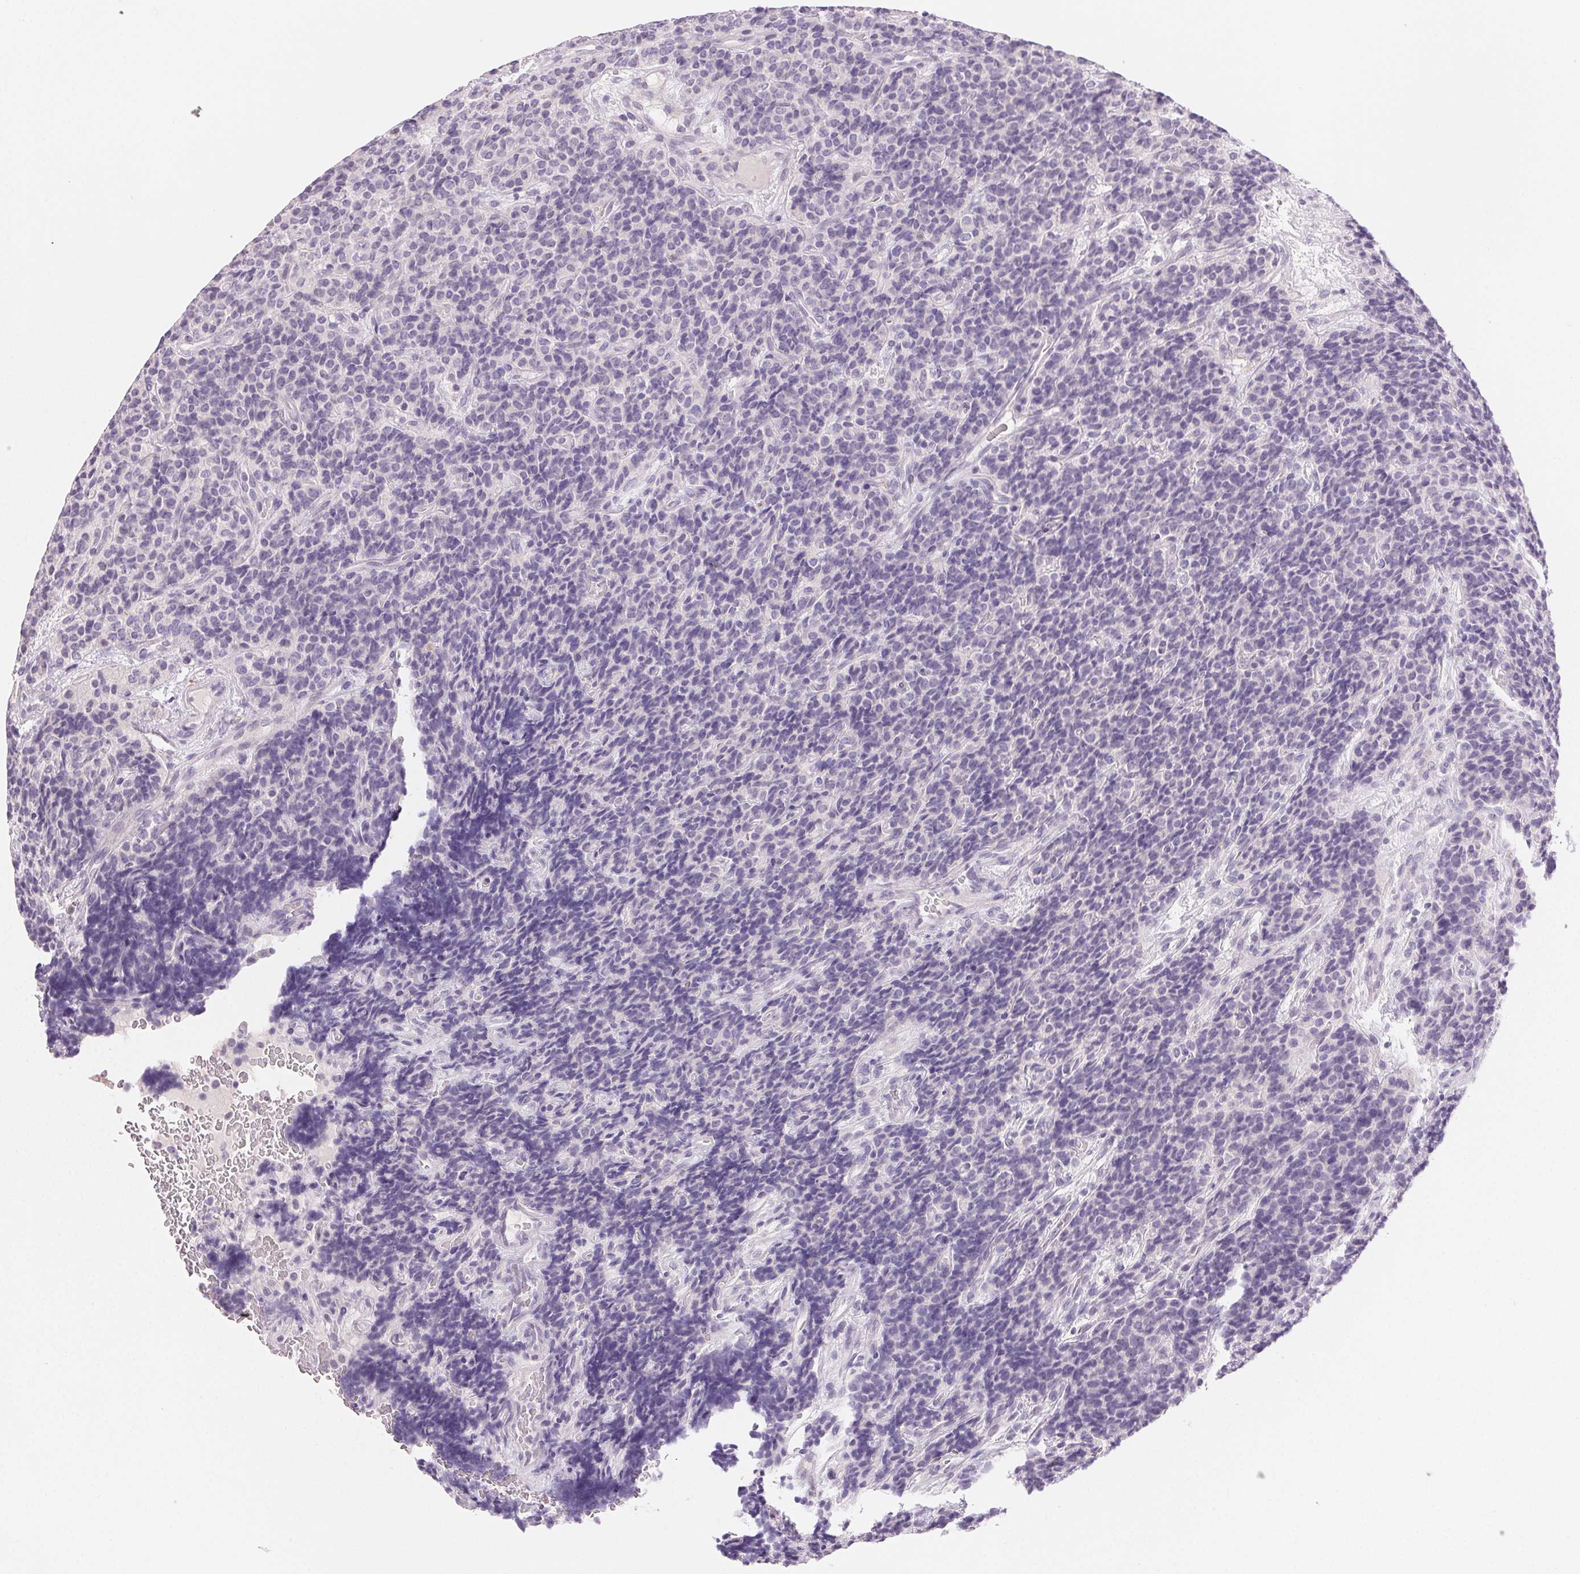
{"staining": {"intensity": "negative", "quantity": "none", "location": "none"}, "tissue": "carcinoid", "cell_type": "Tumor cells", "image_type": "cancer", "snomed": [{"axis": "morphology", "description": "Carcinoid, malignant, NOS"}, {"axis": "topography", "description": "Pancreas"}], "caption": "Immunohistochemical staining of human carcinoid demonstrates no significant expression in tumor cells.", "gene": "BPIFB2", "patient": {"sex": "male", "age": 36}}